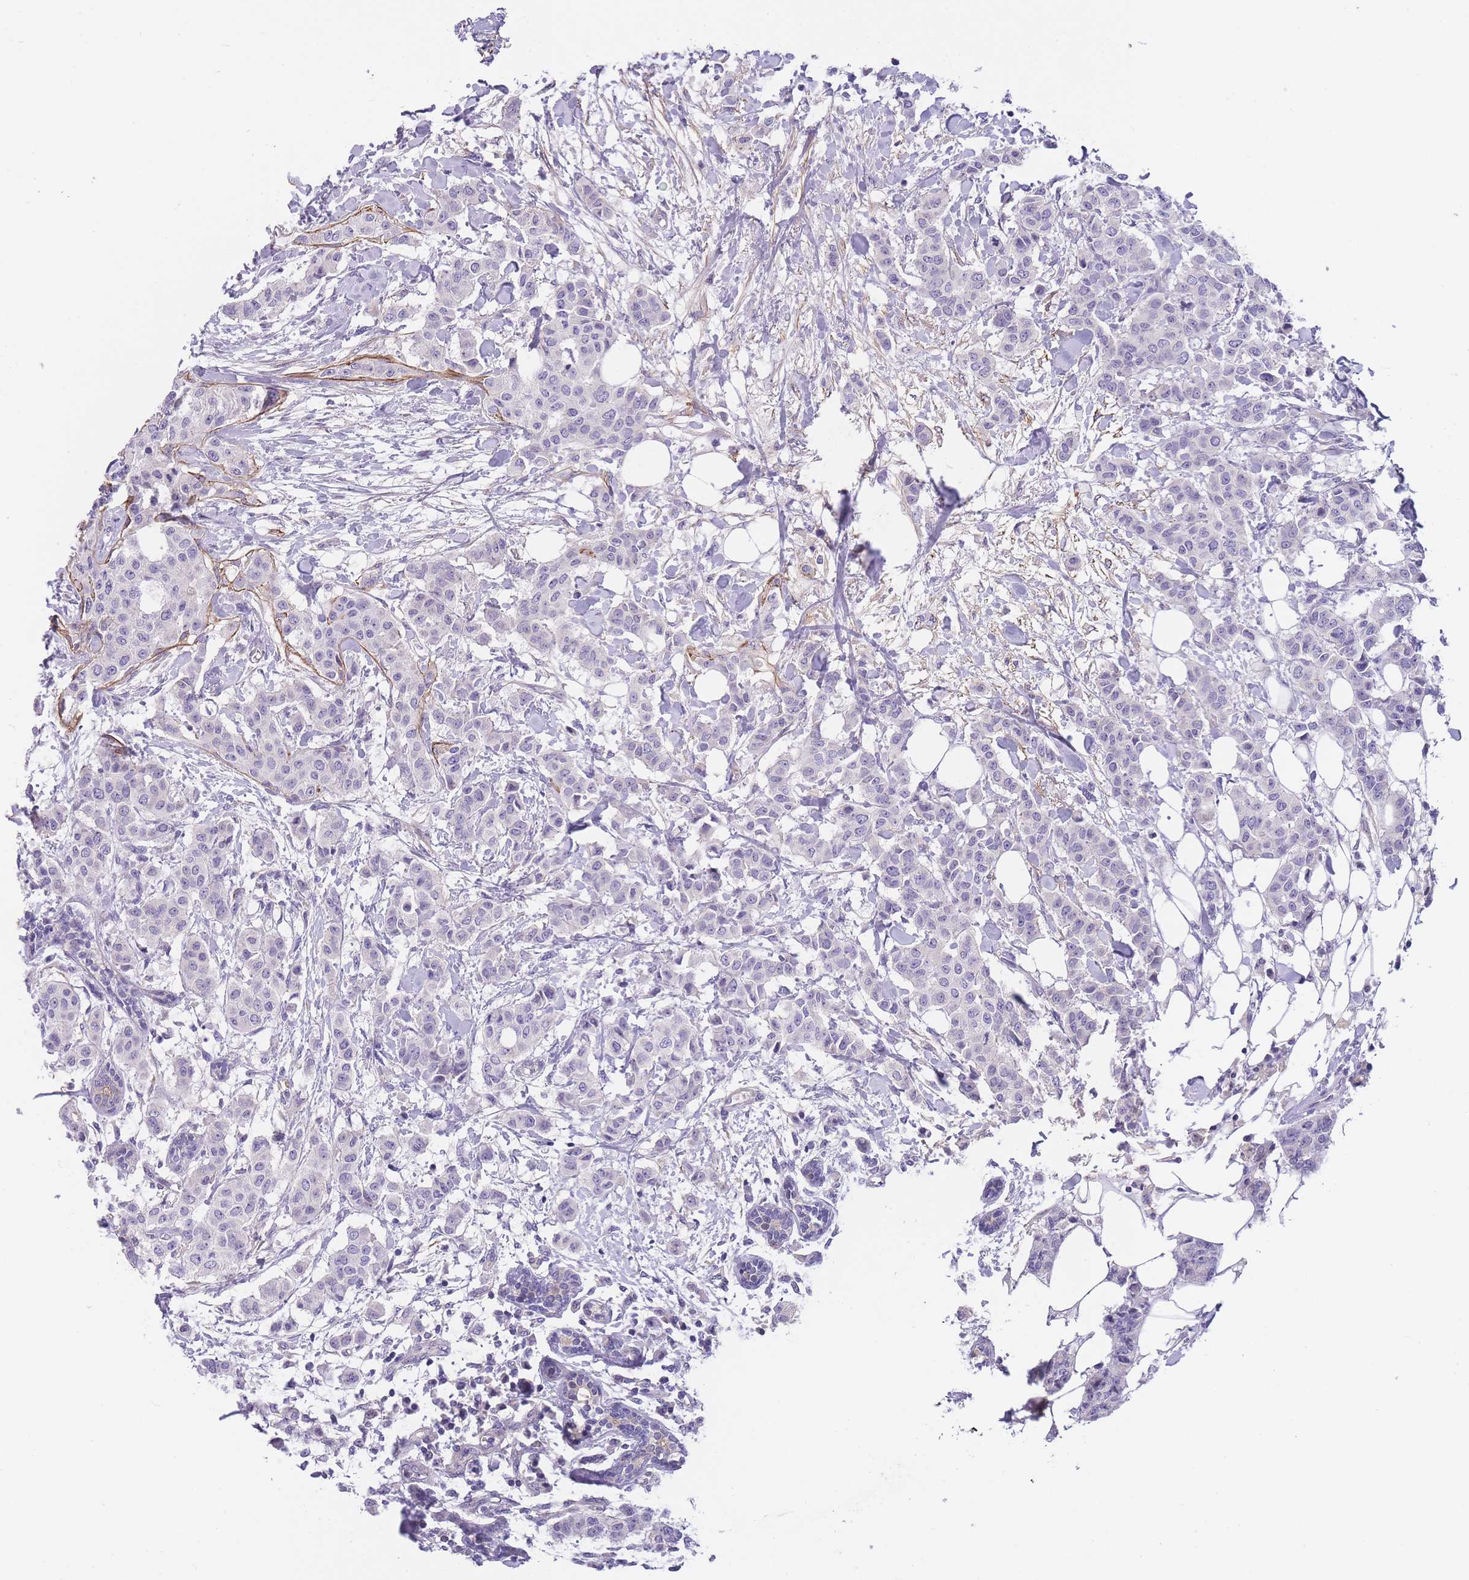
{"staining": {"intensity": "negative", "quantity": "none", "location": "none"}, "tissue": "breast cancer", "cell_type": "Tumor cells", "image_type": "cancer", "snomed": [{"axis": "morphology", "description": "Duct carcinoma"}, {"axis": "topography", "description": "Breast"}], "caption": "A high-resolution photomicrograph shows immunohistochemistry staining of breast invasive ductal carcinoma, which exhibits no significant expression in tumor cells. (DAB (3,3'-diaminobenzidine) IHC visualized using brightfield microscopy, high magnification).", "gene": "FAM124A", "patient": {"sex": "female", "age": 40}}